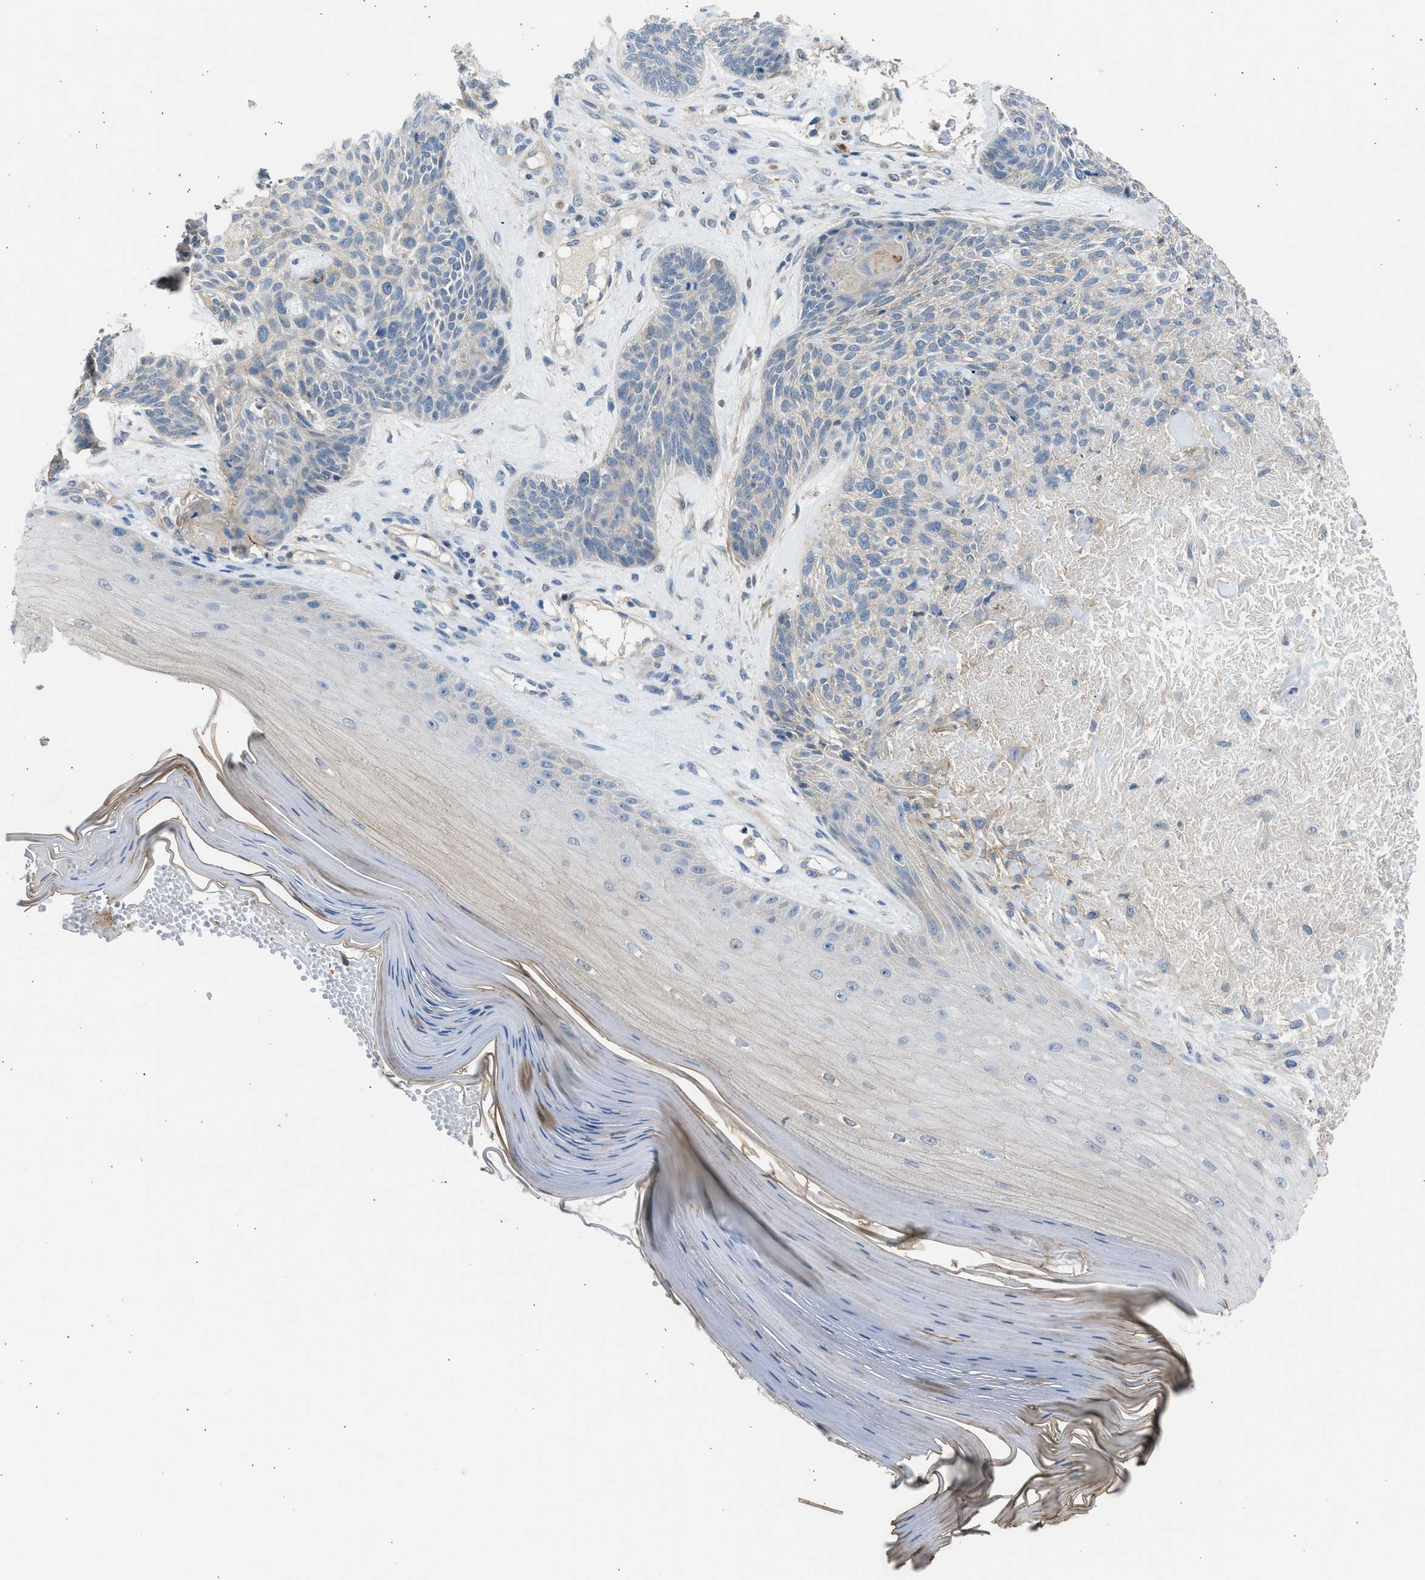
{"staining": {"intensity": "negative", "quantity": "none", "location": "none"}, "tissue": "skin cancer", "cell_type": "Tumor cells", "image_type": "cancer", "snomed": [{"axis": "morphology", "description": "Basal cell carcinoma"}, {"axis": "topography", "description": "Skin"}], "caption": "DAB (3,3'-diaminobenzidine) immunohistochemical staining of skin cancer exhibits no significant expression in tumor cells.", "gene": "PCNX3", "patient": {"sex": "male", "age": 55}}